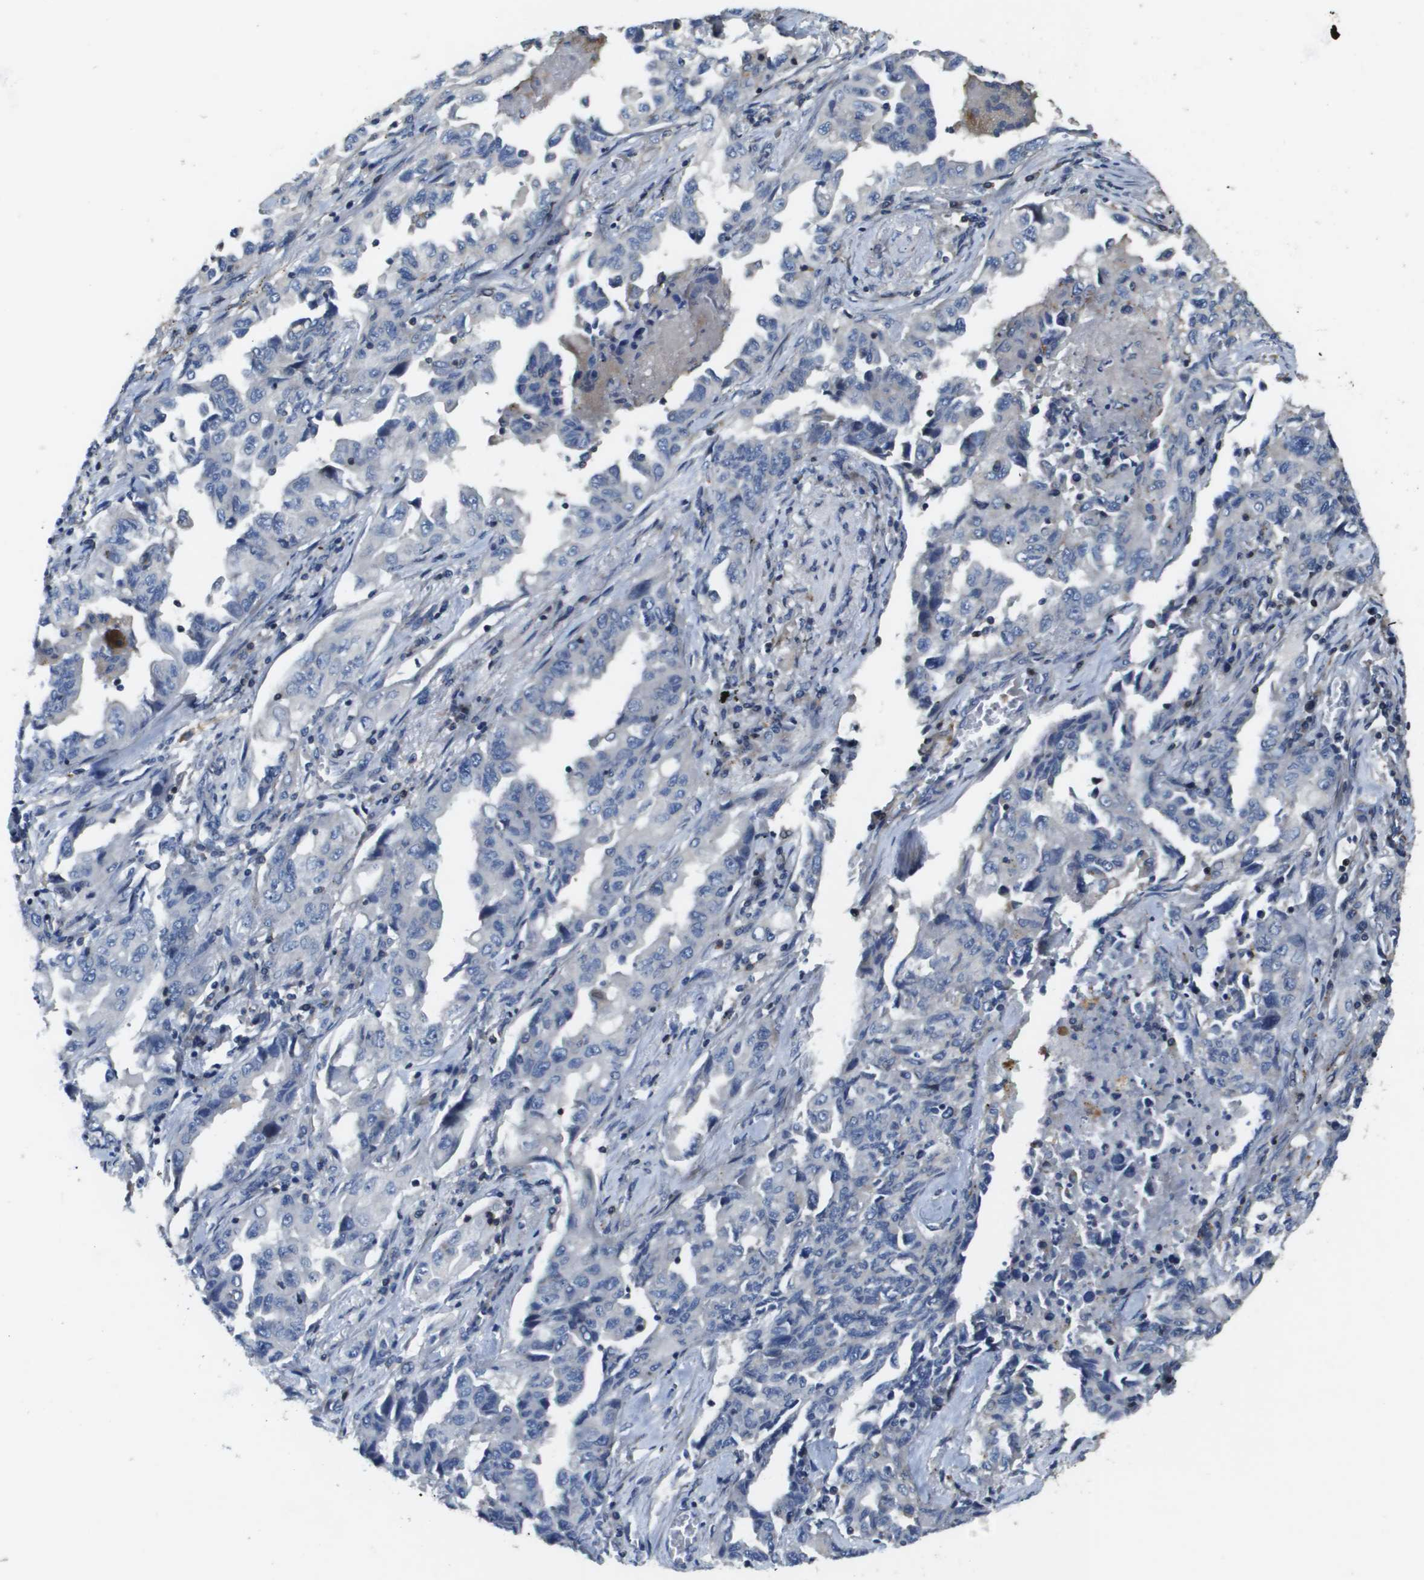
{"staining": {"intensity": "negative", "quantity": "none", "location": "none"}, "tissue": "lung cancer", "cell_type": "Tumor cells", "image_type": "cancer", "snomed": [{"axis": "morphology", "description": "Adenocarcinoma, NOS"}, {"axis": "topography", "description": "Lung"}], "caption": "Histopathology image shows no protein positivity in tumor cells of lung cancer tissue.", "gene": "SCN4B", "patient": {"sex": "female", "age": 51}}